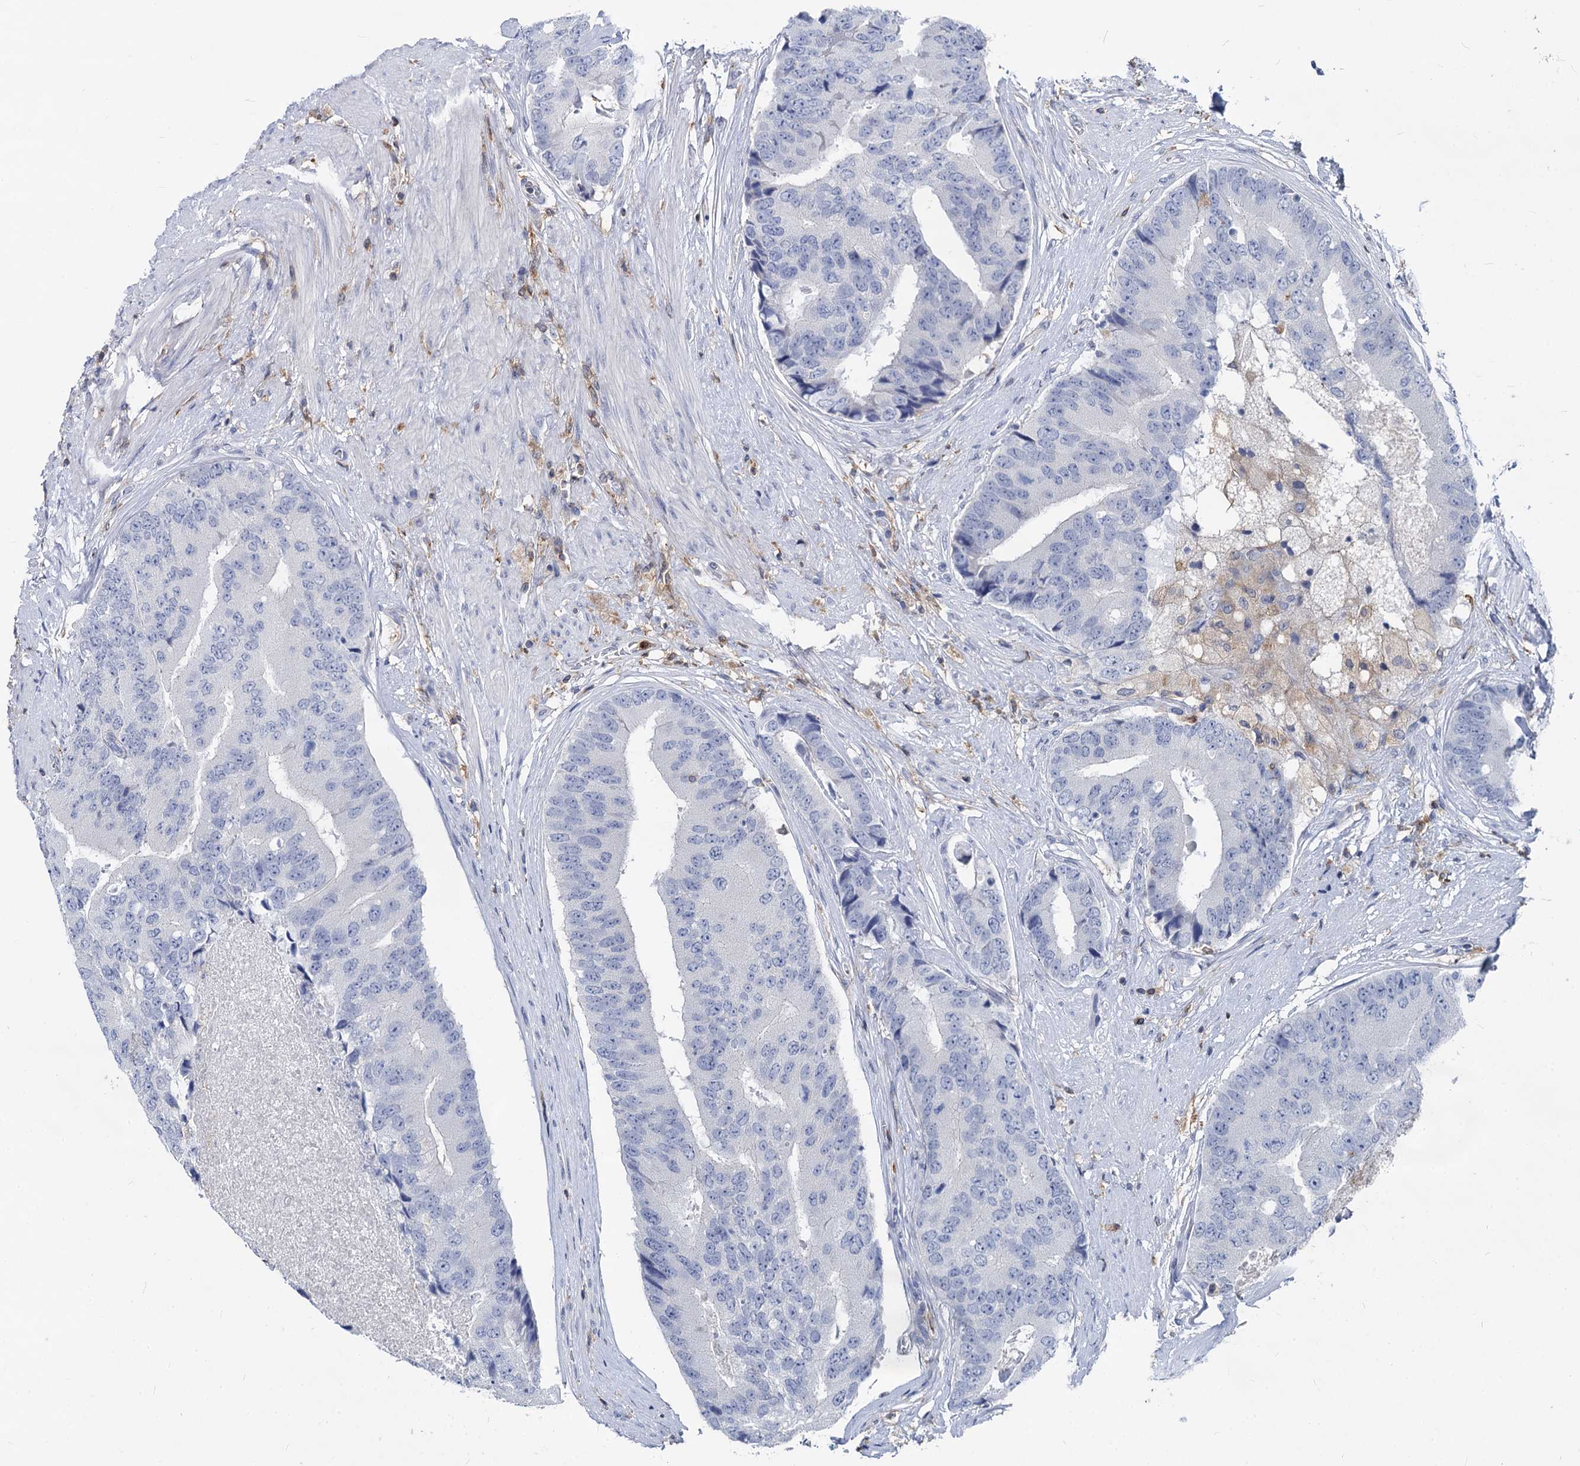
{"staining": {"intensity": "negative", "quantity": "none", "location": "none"}, "tissue": "prostate cancer", "cell_type": "Tumor cells", "image_type": "cancer", "snomed": [{"axis": "morphology", "description": "Adenocarcinoma, High grade"}, {"axis": "topography", "description": "Prostate"}], "caption": "DAB immunohistochemical staining of human prostate cancer (adenocarcinoma (high-grade)) displays no significant staining in tumor cells. (Stains: DAB (3,3'-diaminobenzidine) immunohistochemistry (IHC) with hematoxylin counter stain, Microscopy: brightfield microscopy at high magnification).", "gene": "RHOG", "patient": {"sex": "male", "age": 70}}